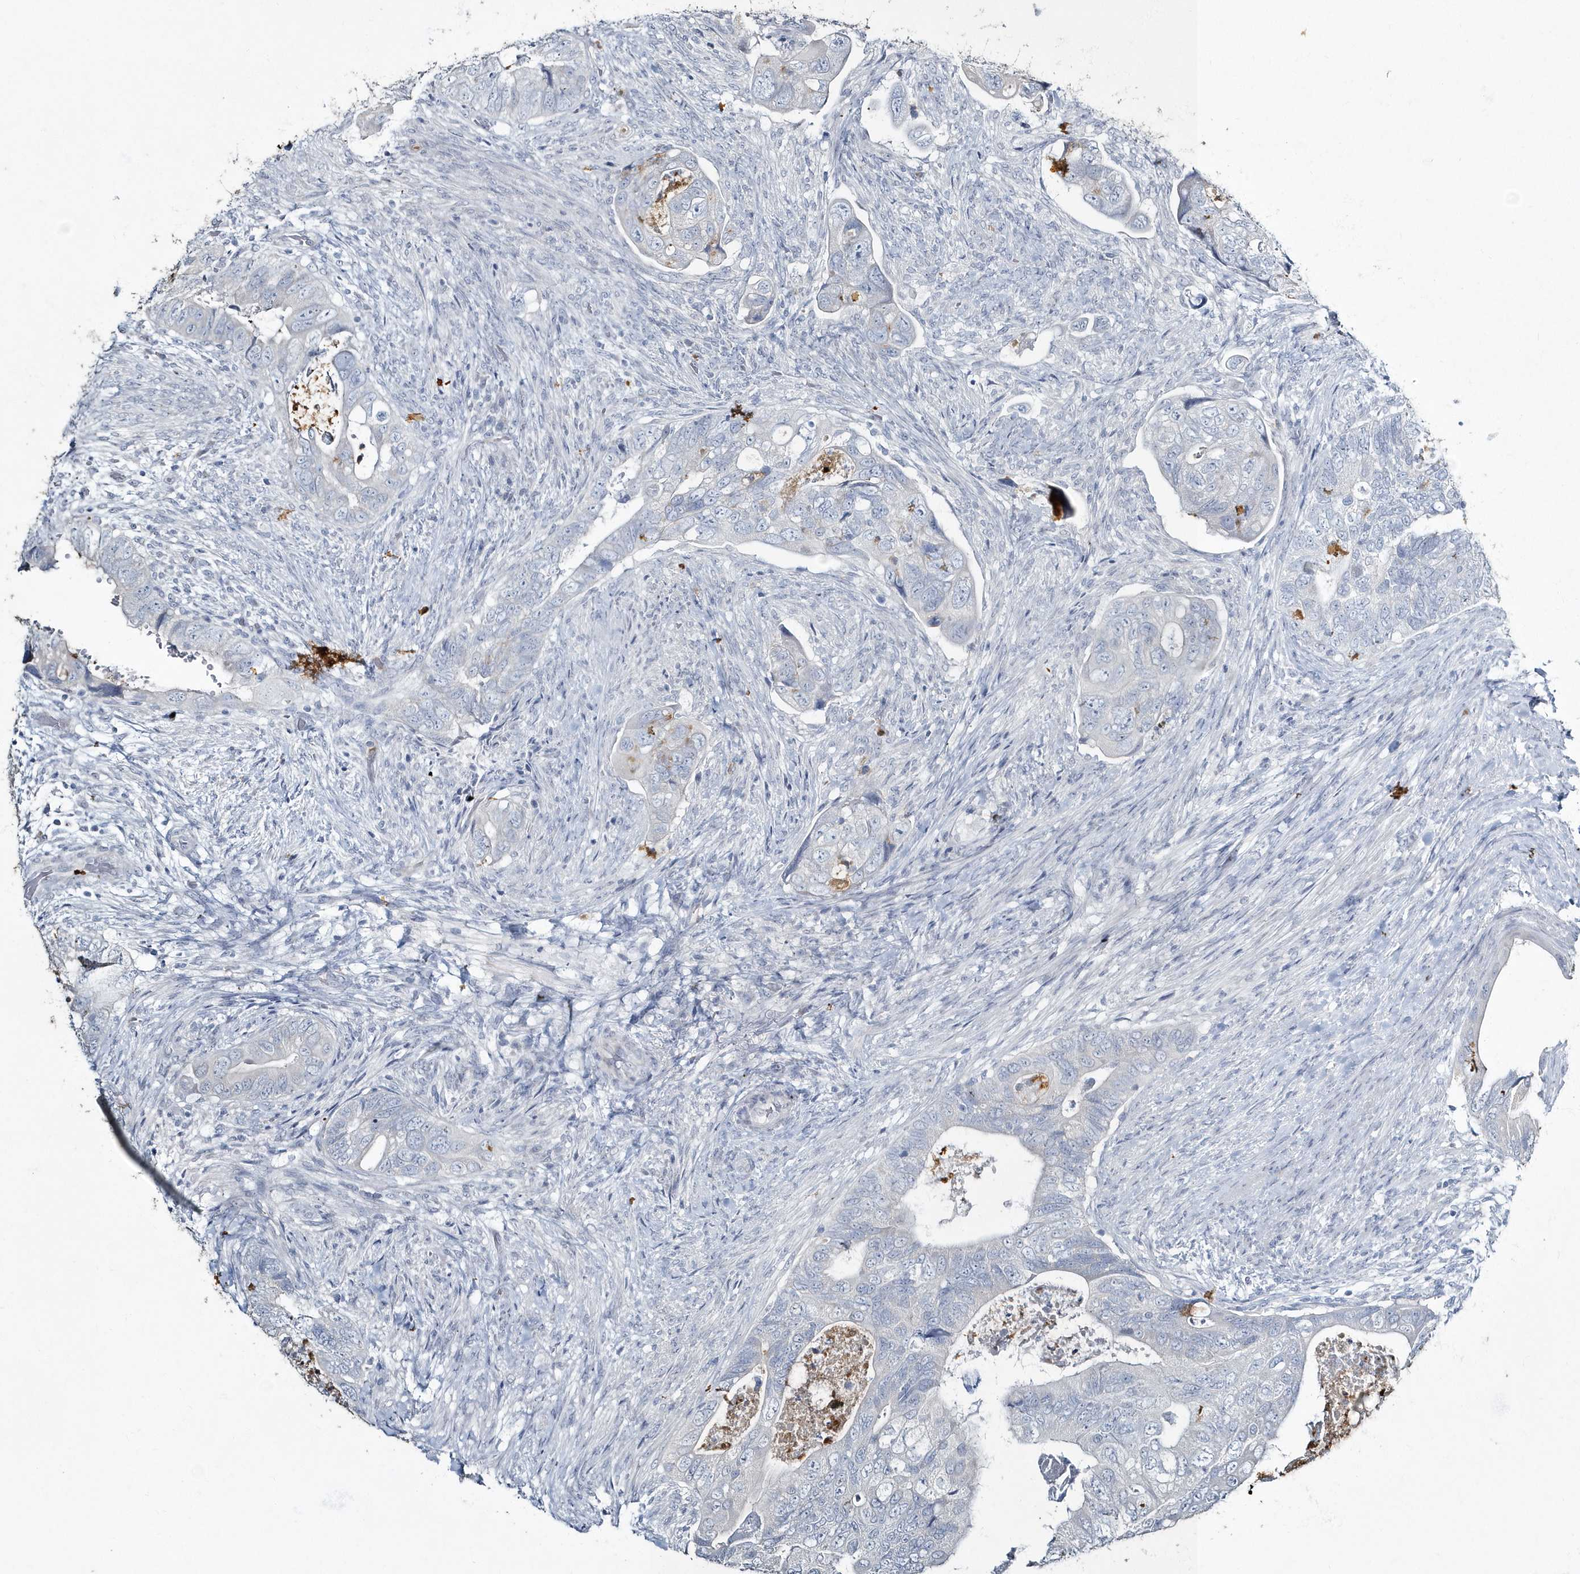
{"staining": {"intensity": "negative", "quantity": "none", "location": "none"}, "tissue": "colorectal cancer", "cell_type": "Tumor cells", "image_type": "cancer", "snomed": [{"axis": "morphology", "description": "Adenocarcinoma, NOS"}, {"axis": "topography", "description": "Rectum"}], "caption": "DAB immunohistochemical staining of human colorectal cancer reveals no significant expression in tumor cells.", "gene": "MYOT", "patient": {"sex": "male", "age": 63}}